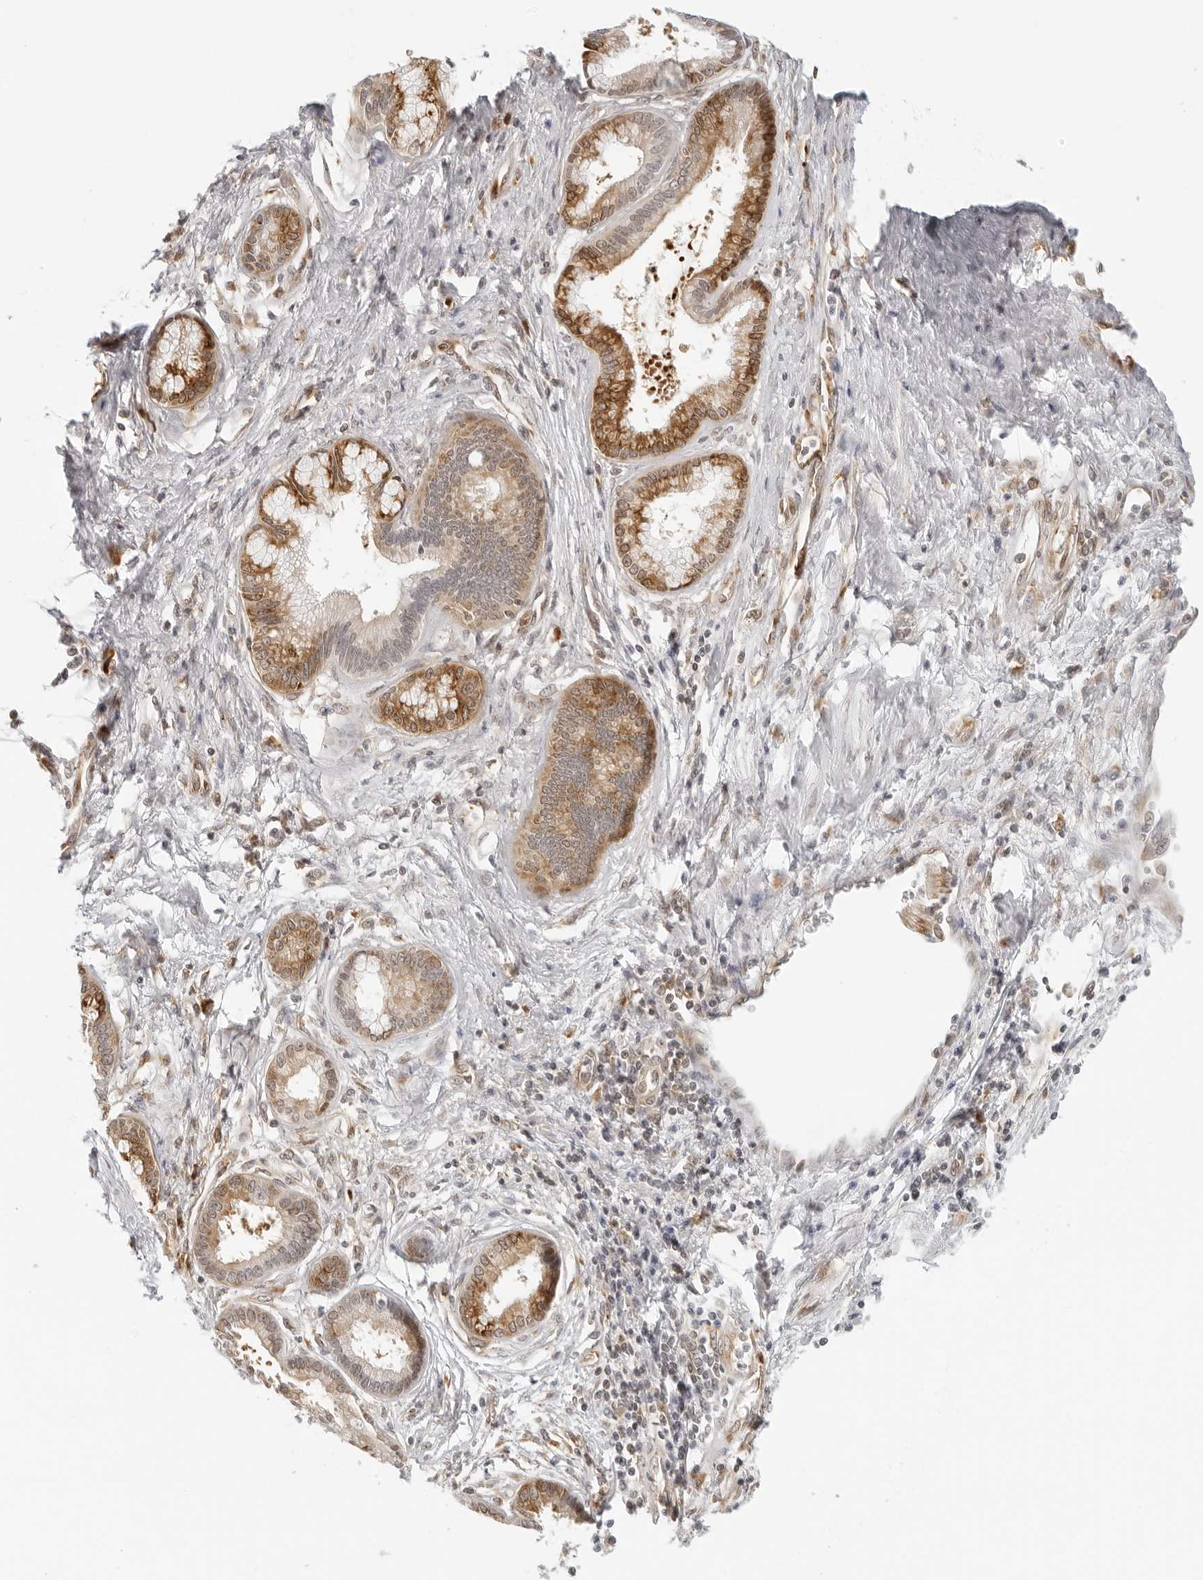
{"staining": {"intensity": "moderate", "quantity": ">75%", "location": "cytoplasmic/membranous"}, "tissue": "pancreatic cancer", "cell_type": "Tumor cells", "image_type": "cancer", "snomed": [{"axis": "morphology", "description": "Adenocarcinoma, NOS"}, {"axis": "topography", "description": "Pancreas"}], "caption": "Brown immunohistochemical staining in human pancreatic cancer shows moderate cytoplasmic/membranous expression in about >75% of tumor cells.", "gene": "EIF4G1", "patient": {"sex": "male", "age": 59}}